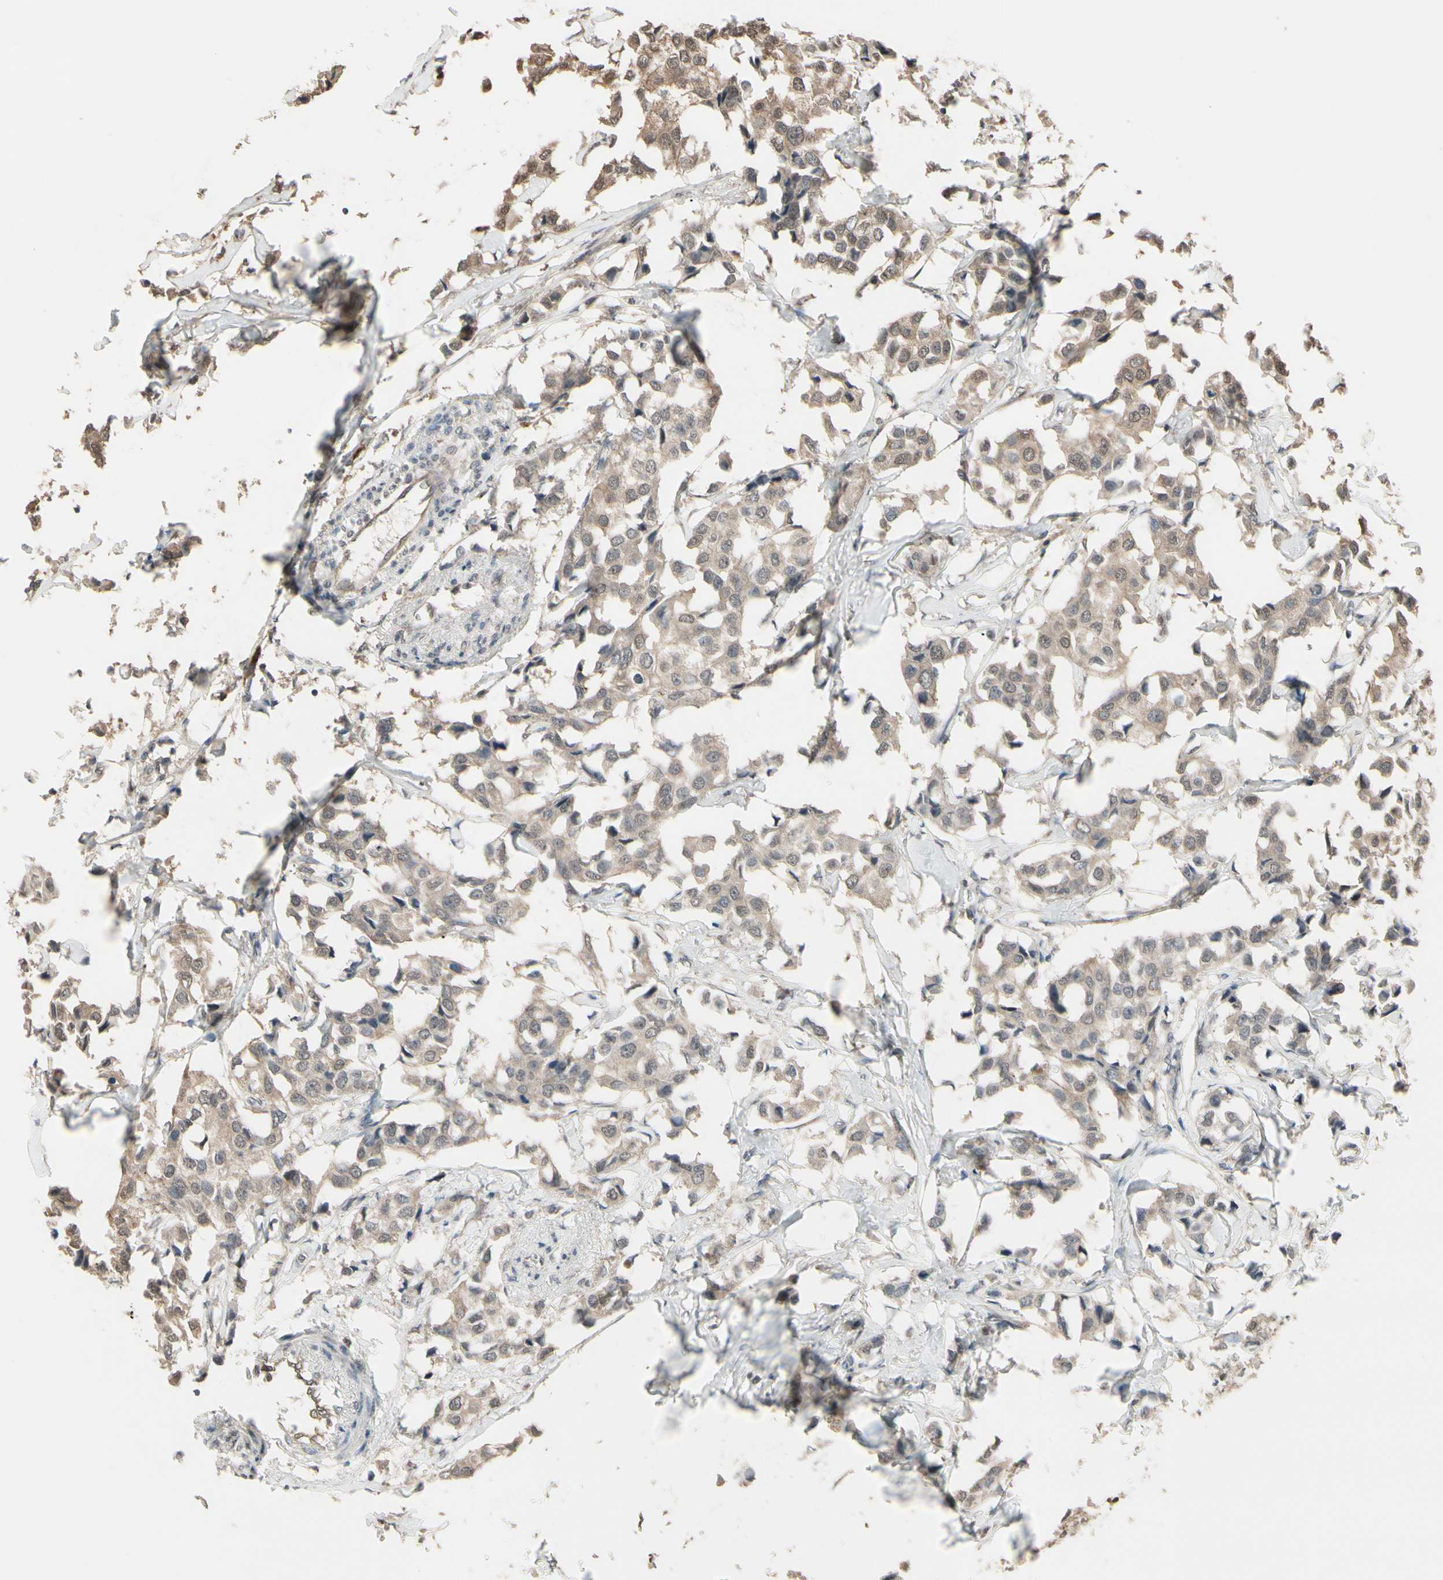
{"staining": {"intensity": "moderate", "quantity": ">75%", "location": "cytoplasmic/membranous"}, "tissue": "breast cancer", "cell_type": "Tumor cells", "image_type": "cancer", "snomed": [{"axis": "morphology", "description": "Duct carcinoma"}, {"axis": "topography", "description": "Breast"}], "caption": "This is a photomicrograph of IHC staining of breast cancer (intraductal carcinoma), which shows moderate positivity in the cytoplasmic/membranous of tumor cells.", "gene": "PNPLA7", "patient": {"sex": "female", "age": 80}}